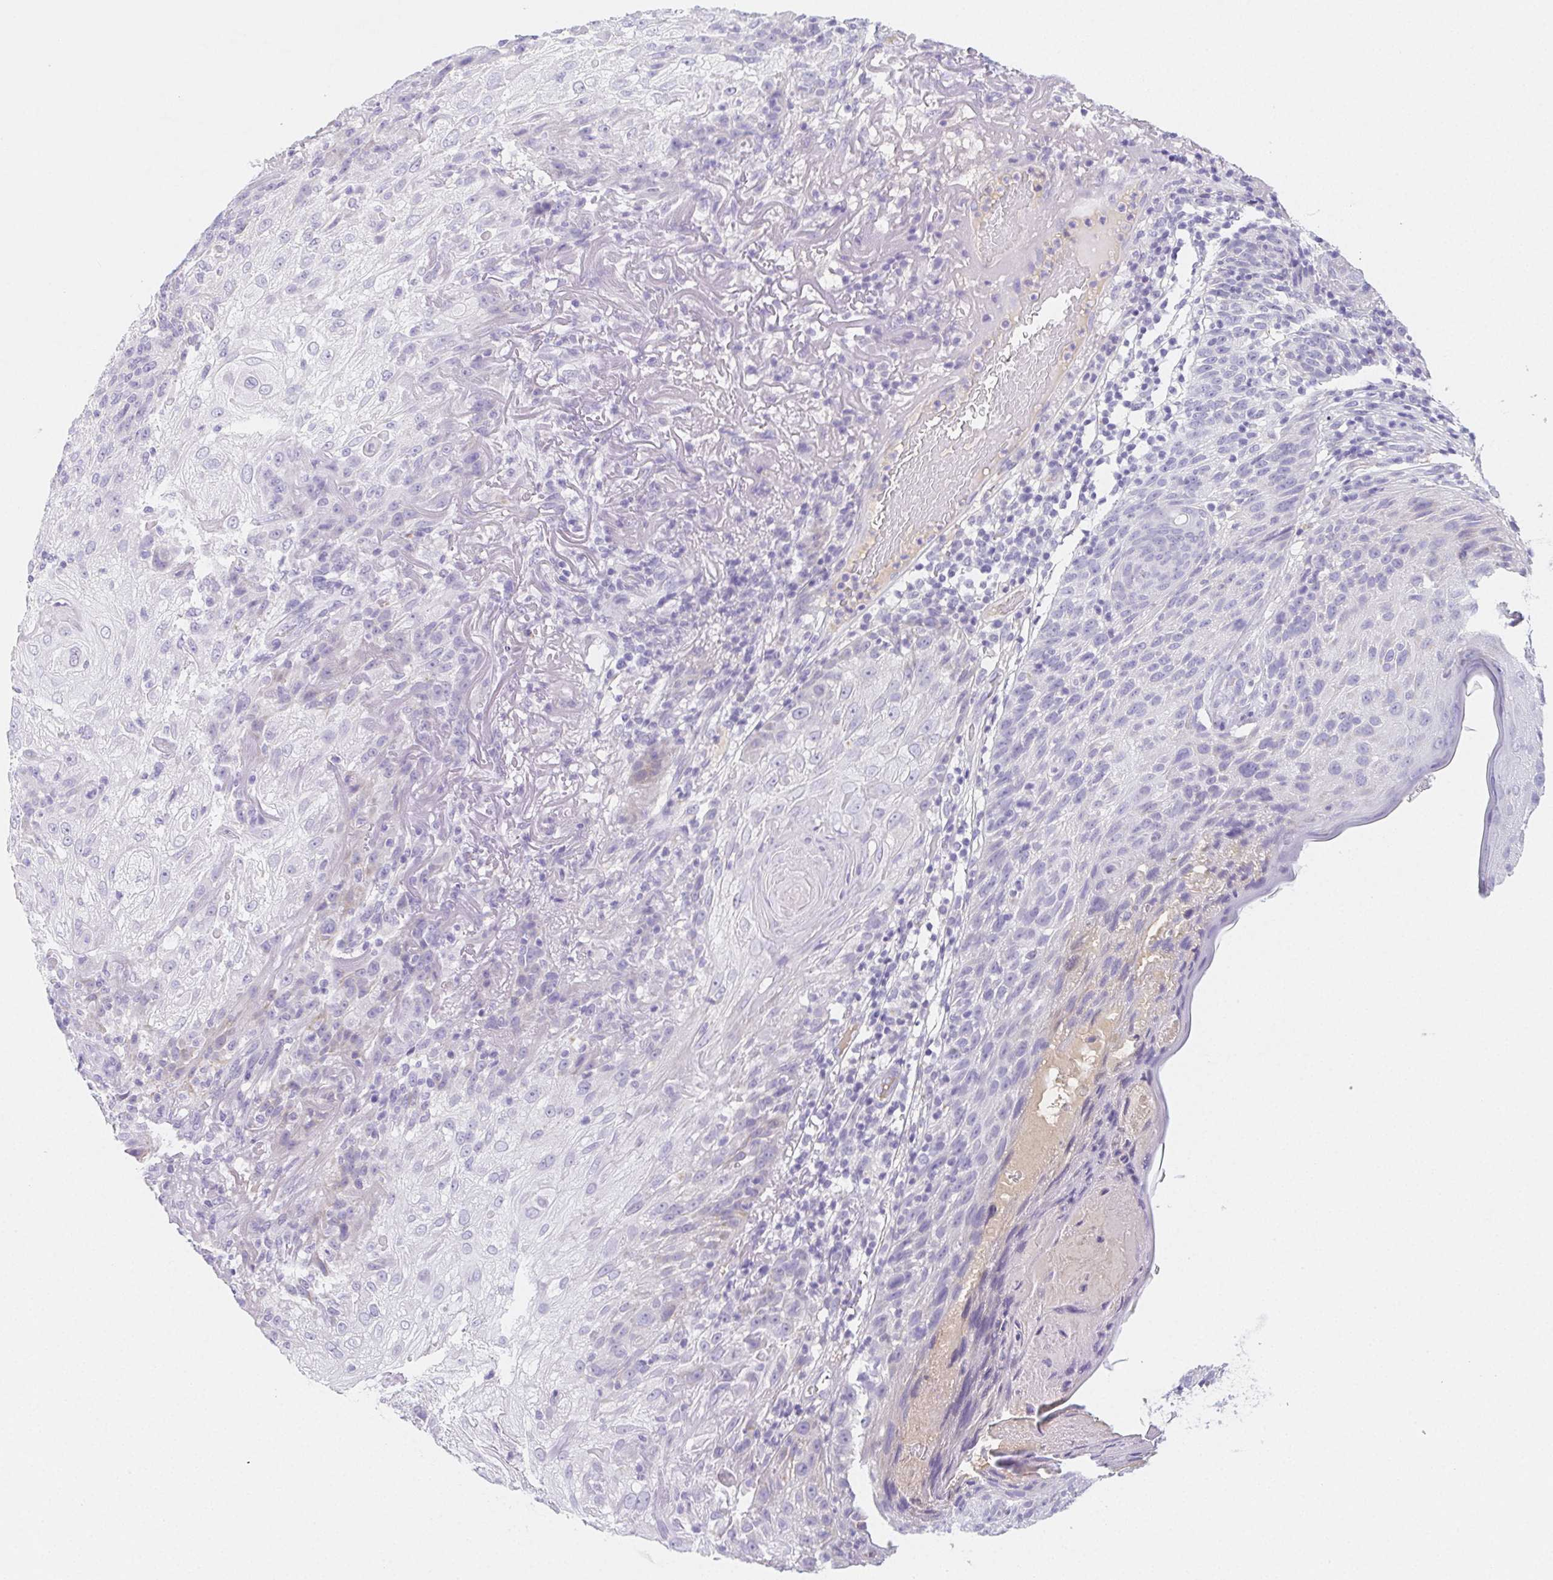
{"staining": {"intensity": "negative", "quantity": "none", "location": "none"}, "tissue": "skin cancer", "cell_type": "Tumor cells", "image_type": "cancer", "snomed": [{"axis": "morphology", "description": "Normal tissue, NOS"}, {"axis": "morphology", "description": "Squamous cell carcinoma, NOS"}, {"axis": "topography", "description": "Skin"}], "caption": "Skin squamous cell carcinoma stained for a protein using IHC shows no expression tumor cells.", "gene": "ITIH2", "patient": {"sex": "female", "age": 83}}